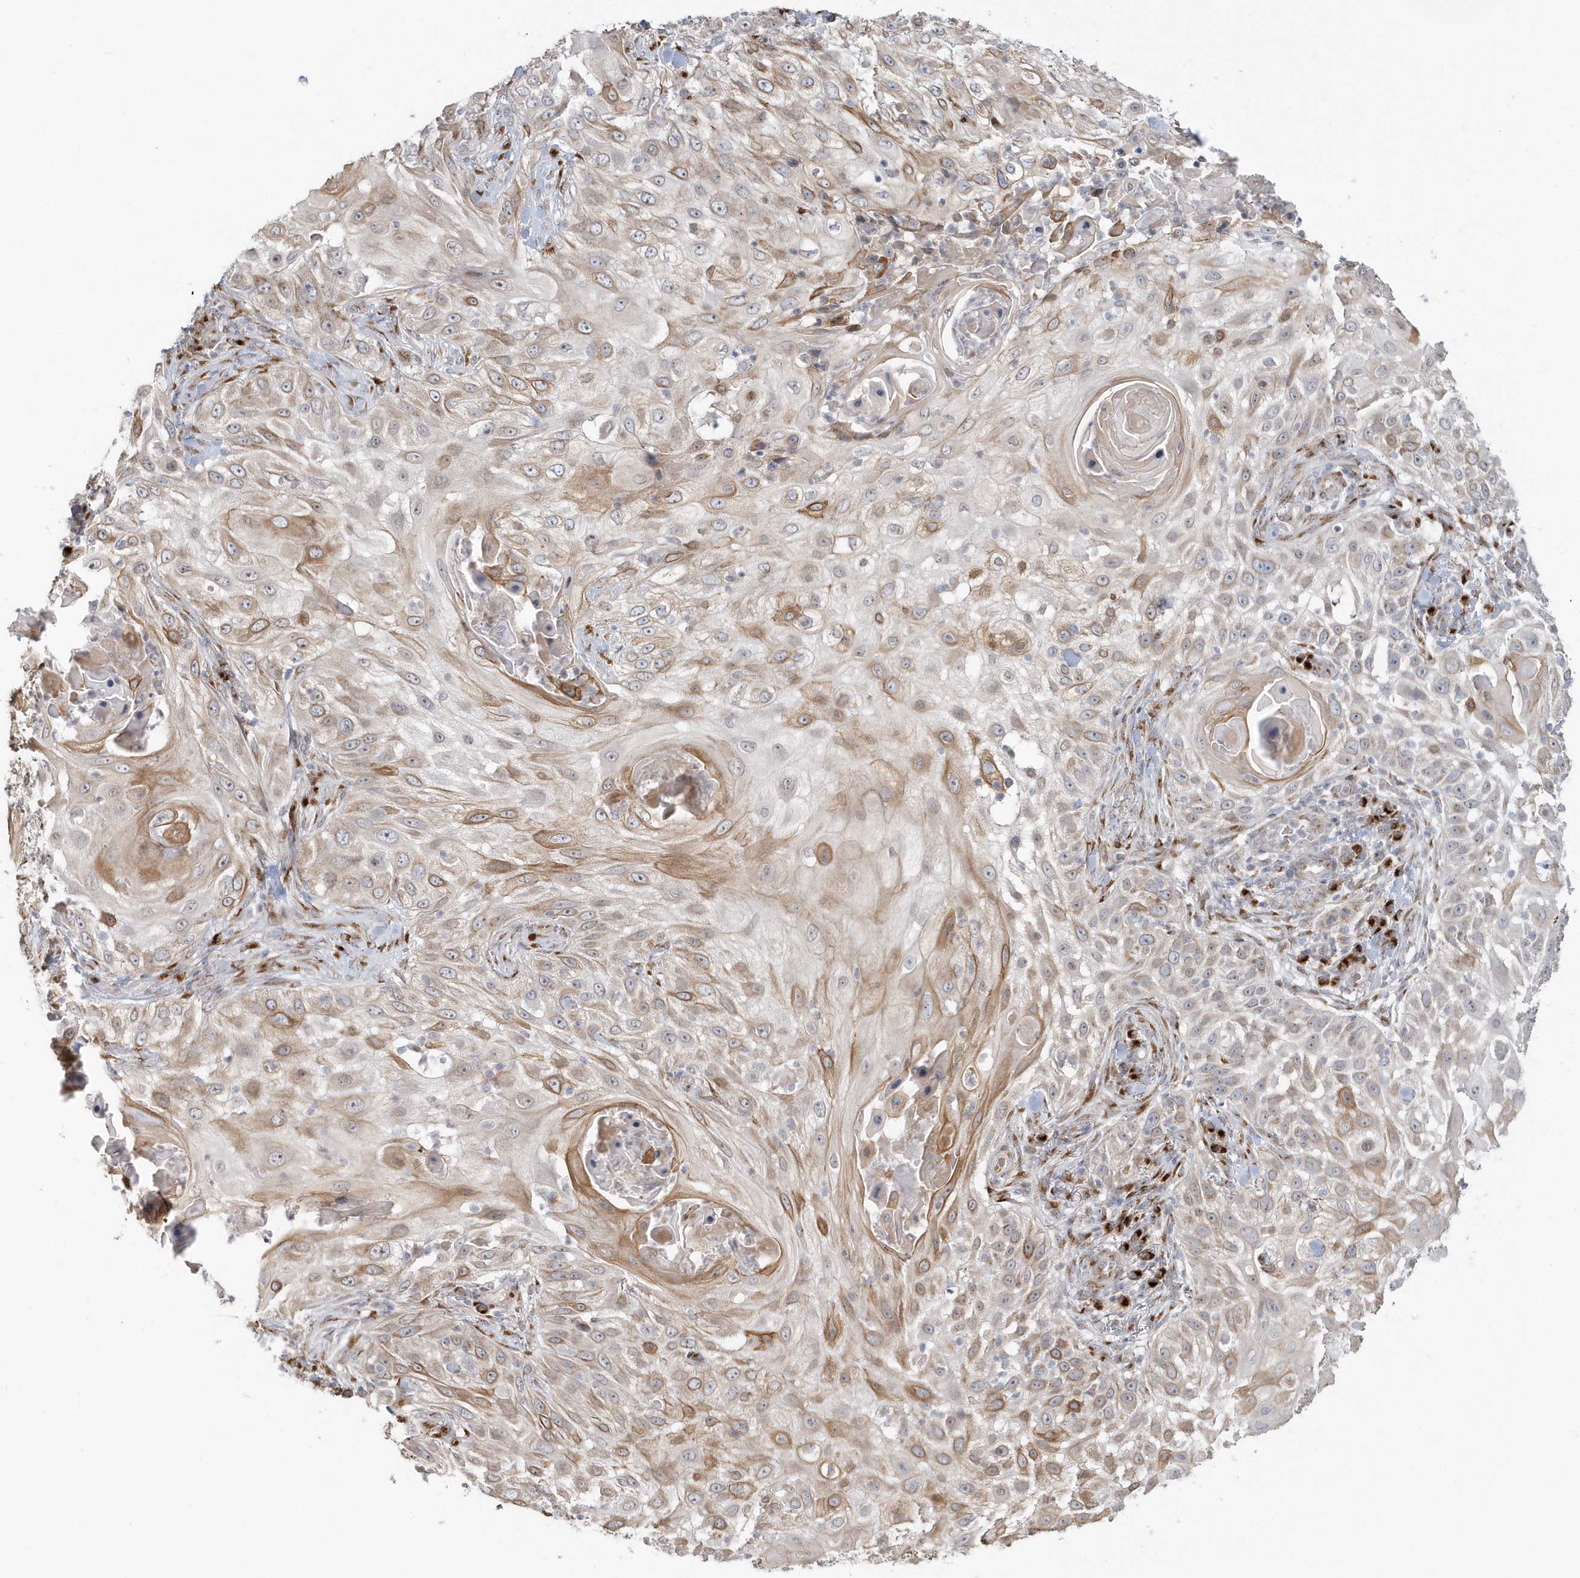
{"staining": {"intensity": "moderate", "quantity": ">75%", "location": "cytoplasmic/membranous"}, "tissue": "skin cancer", "cell_type": "Tumor cells", "image_type": "cancer", "snomed": [{"axis": "morphology", "description": "Squamous cell carcinoma, NOS"}, {"axis": "topography", "description": "Skin"}], "caption": "An image of human skin cancer (squamous cell carcinoma) stained for a protein demonstrates moderate cytoplasmic/membranous brown staining in tumor cells. (DAB (3,3'-diaminobenzidine) IHC with brightfield microscopy, high magnification).", "gene": "DHFR", "patient": {"sex": "female", "age": 44}}